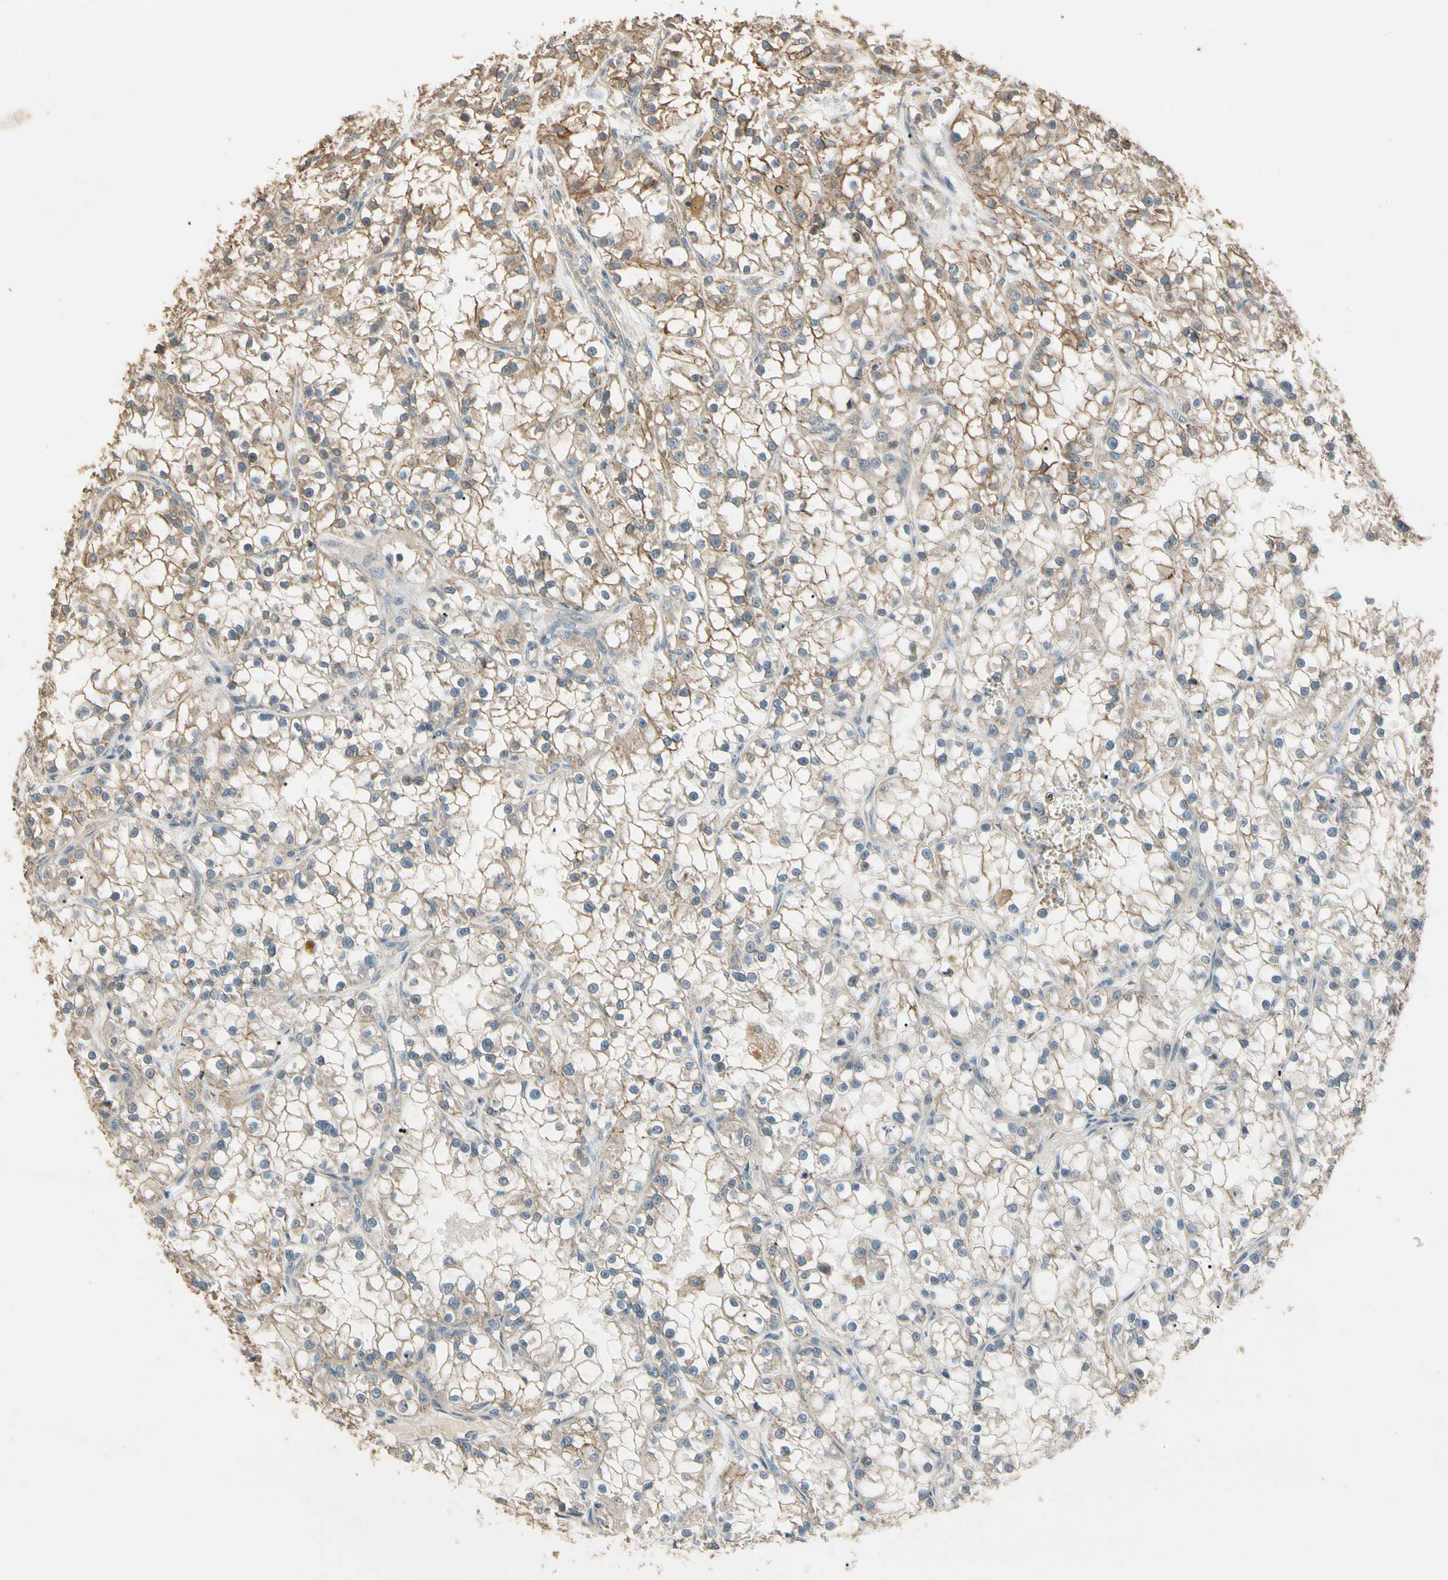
{"staining": {"intensity": "weak", "quantity": ">75%", "location": "cytoplasmic/membranous"}, "tissue": "renal cancer", "cell_type": "Tumor cells", "image_type": "cancer", "snomed": [{"axis": "morphology", "description": "Adenocarcinoma, NOS"}, {"axis": "topography", "description": "Kidney"}], "caption": "This is an image of immunohistochemistry (IHC) staining of renal cancer, which shows weak expression in the cytoplasmic/membranous of tumor cells.", "gene": "CDH6", "patient": {"sex": "female", "age": 52}}